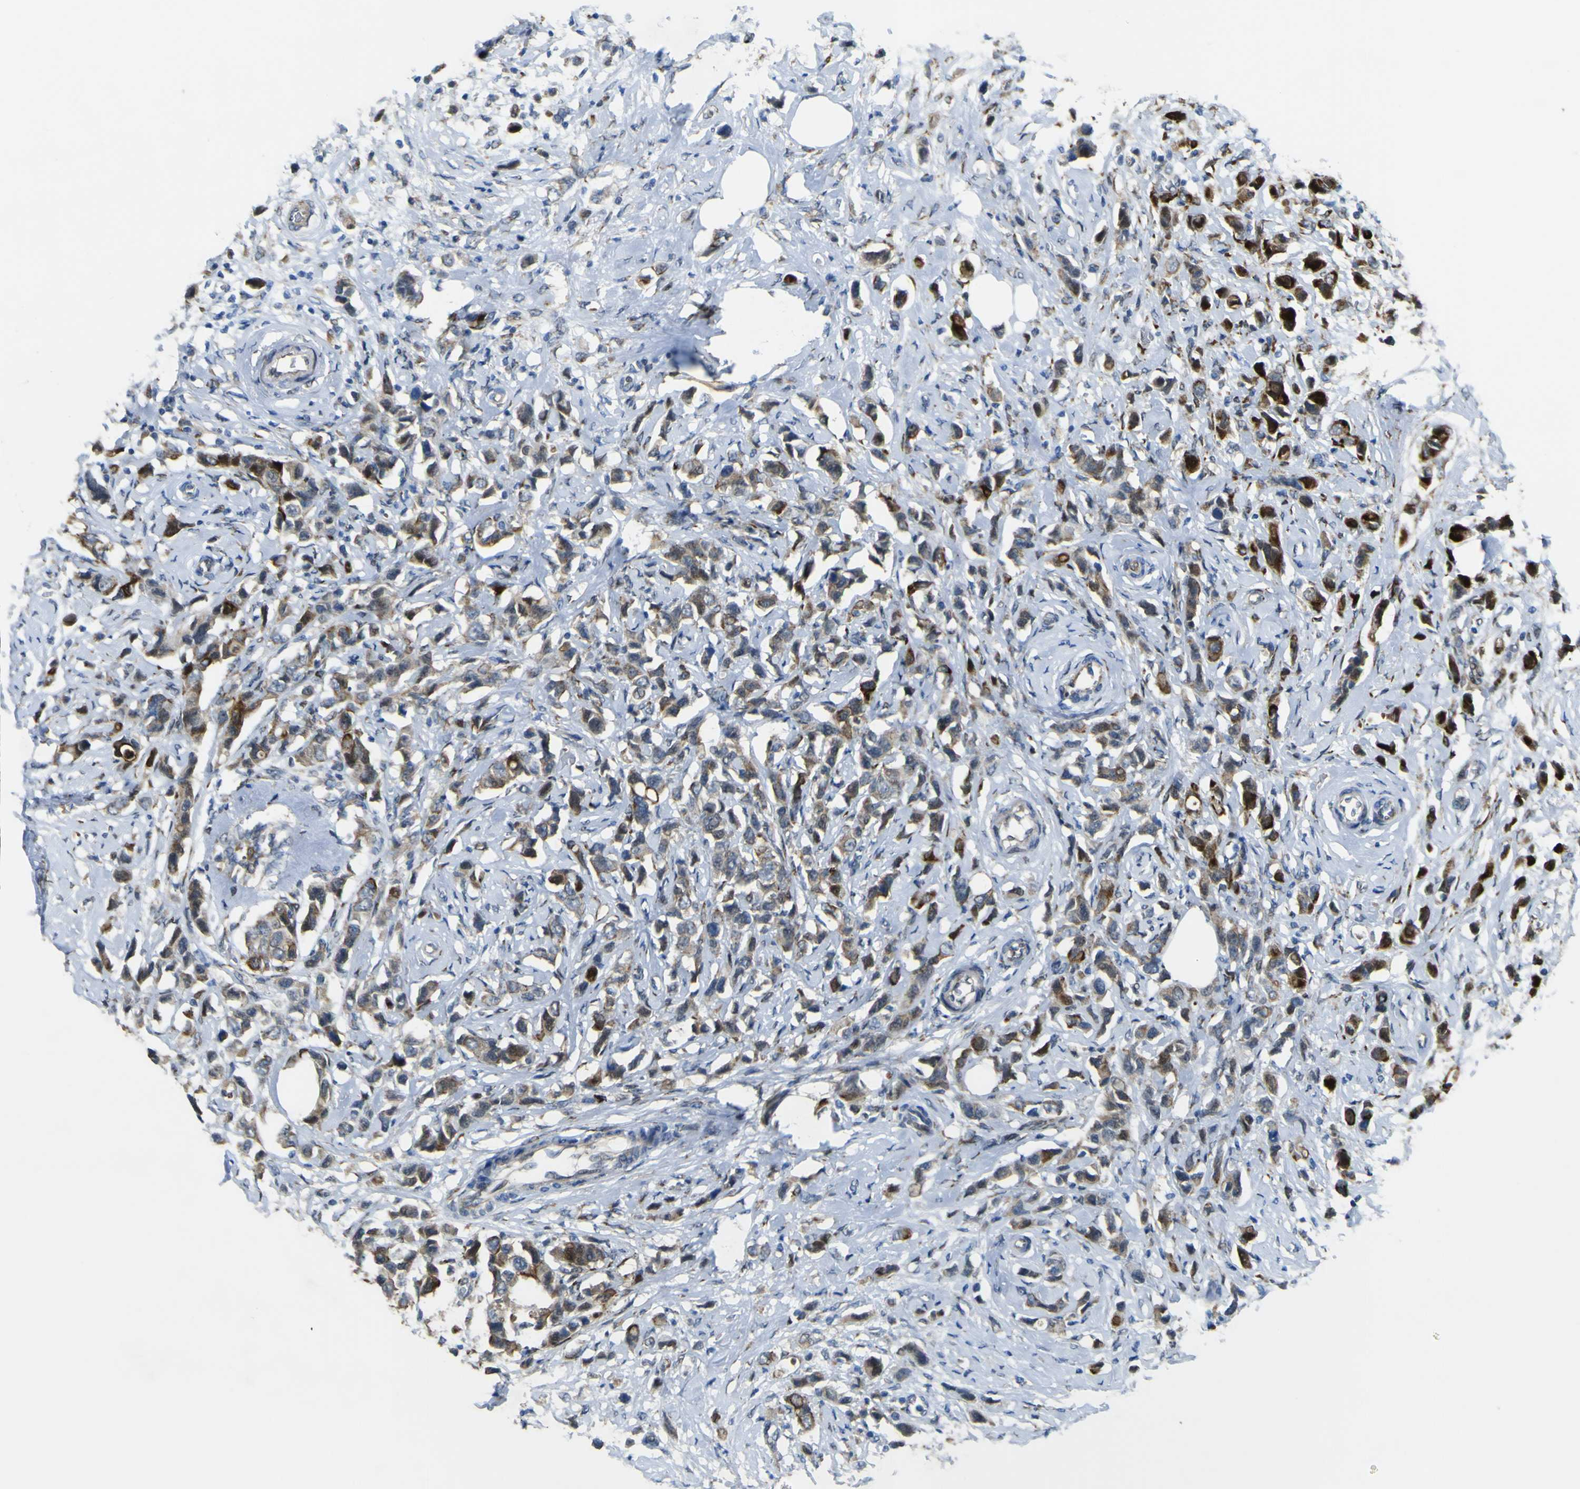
{"staining": {"intensity": "strong", "quantity": ">75%", "location": "cytoplasmic/membranous"}, "tissue": "breast cancer", "cell_type": "Tumor cells", "image_type": "cancer", "snomed": [{"axis": "morphology", "description": "Normal tissue, NOS"}, {"axis": "morphology", "description": "Duct carcinoma"}, {"axis": "topography", "description": "Breast"}], "caption": "Breast cancer stained for a protein displays strong cytoplasmic/membranous positivity in tumor cells.", "gene": "LBHD1", "patient": {"sex": "female", "age": 50}}